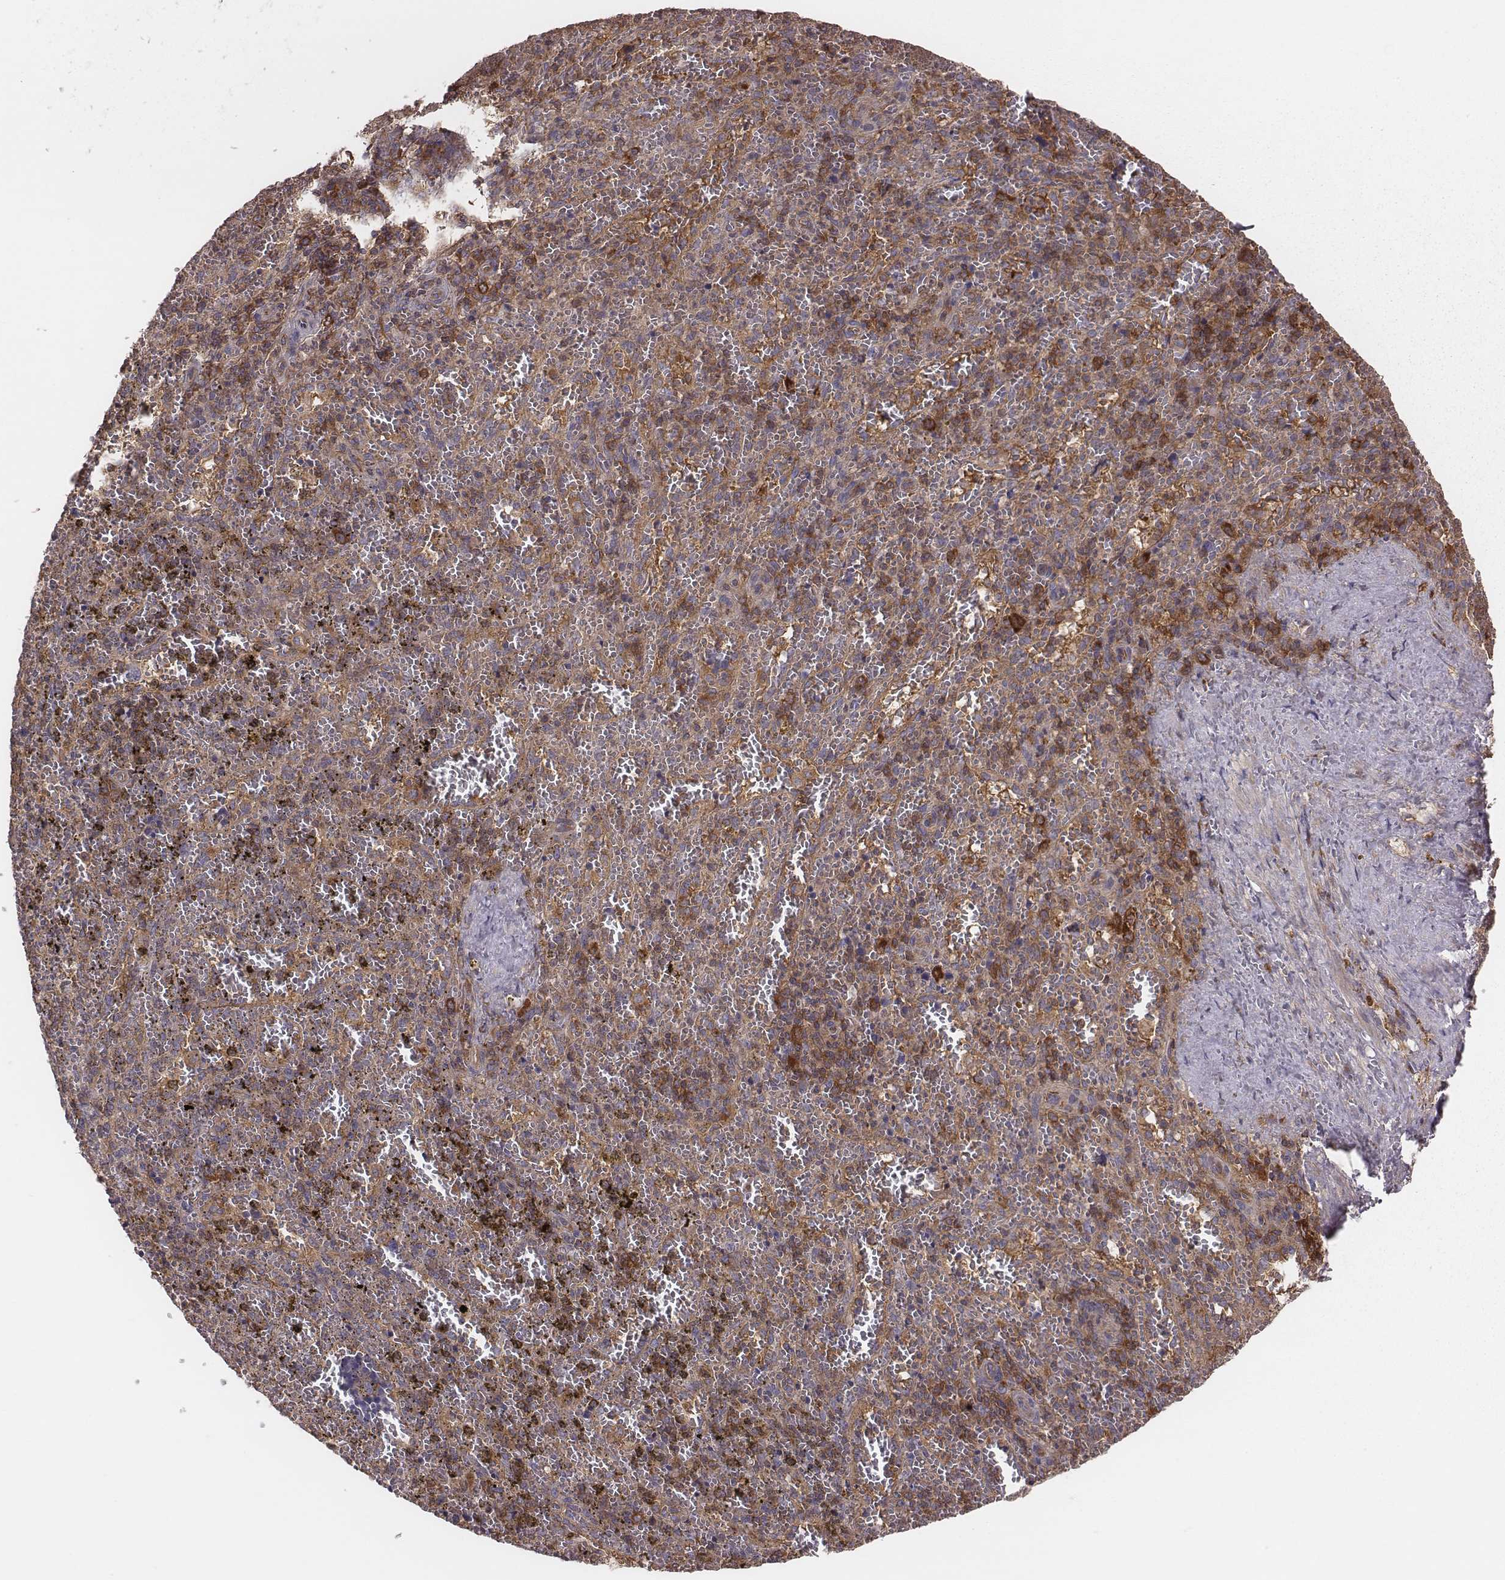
{"staining": {"intensity": "moderate", "quantity": ">75%", "location": "cytoplasmic/membranous"}, "tissue": "spleen", "cell_type": "Cells in red pulp", "image_type": "normal", "snomed": [{"axis": "morphology", "description": "Normal tissue, NOS"}, {"axis": "topography", "description": "Spleen"}], "caption": "Benign spleen displays moderate cytoplasmic/membranous positivity in approximately >75% of cells in red pulp.", "gene": "CAD", "patient": {"sex": "female", "age": 50}}